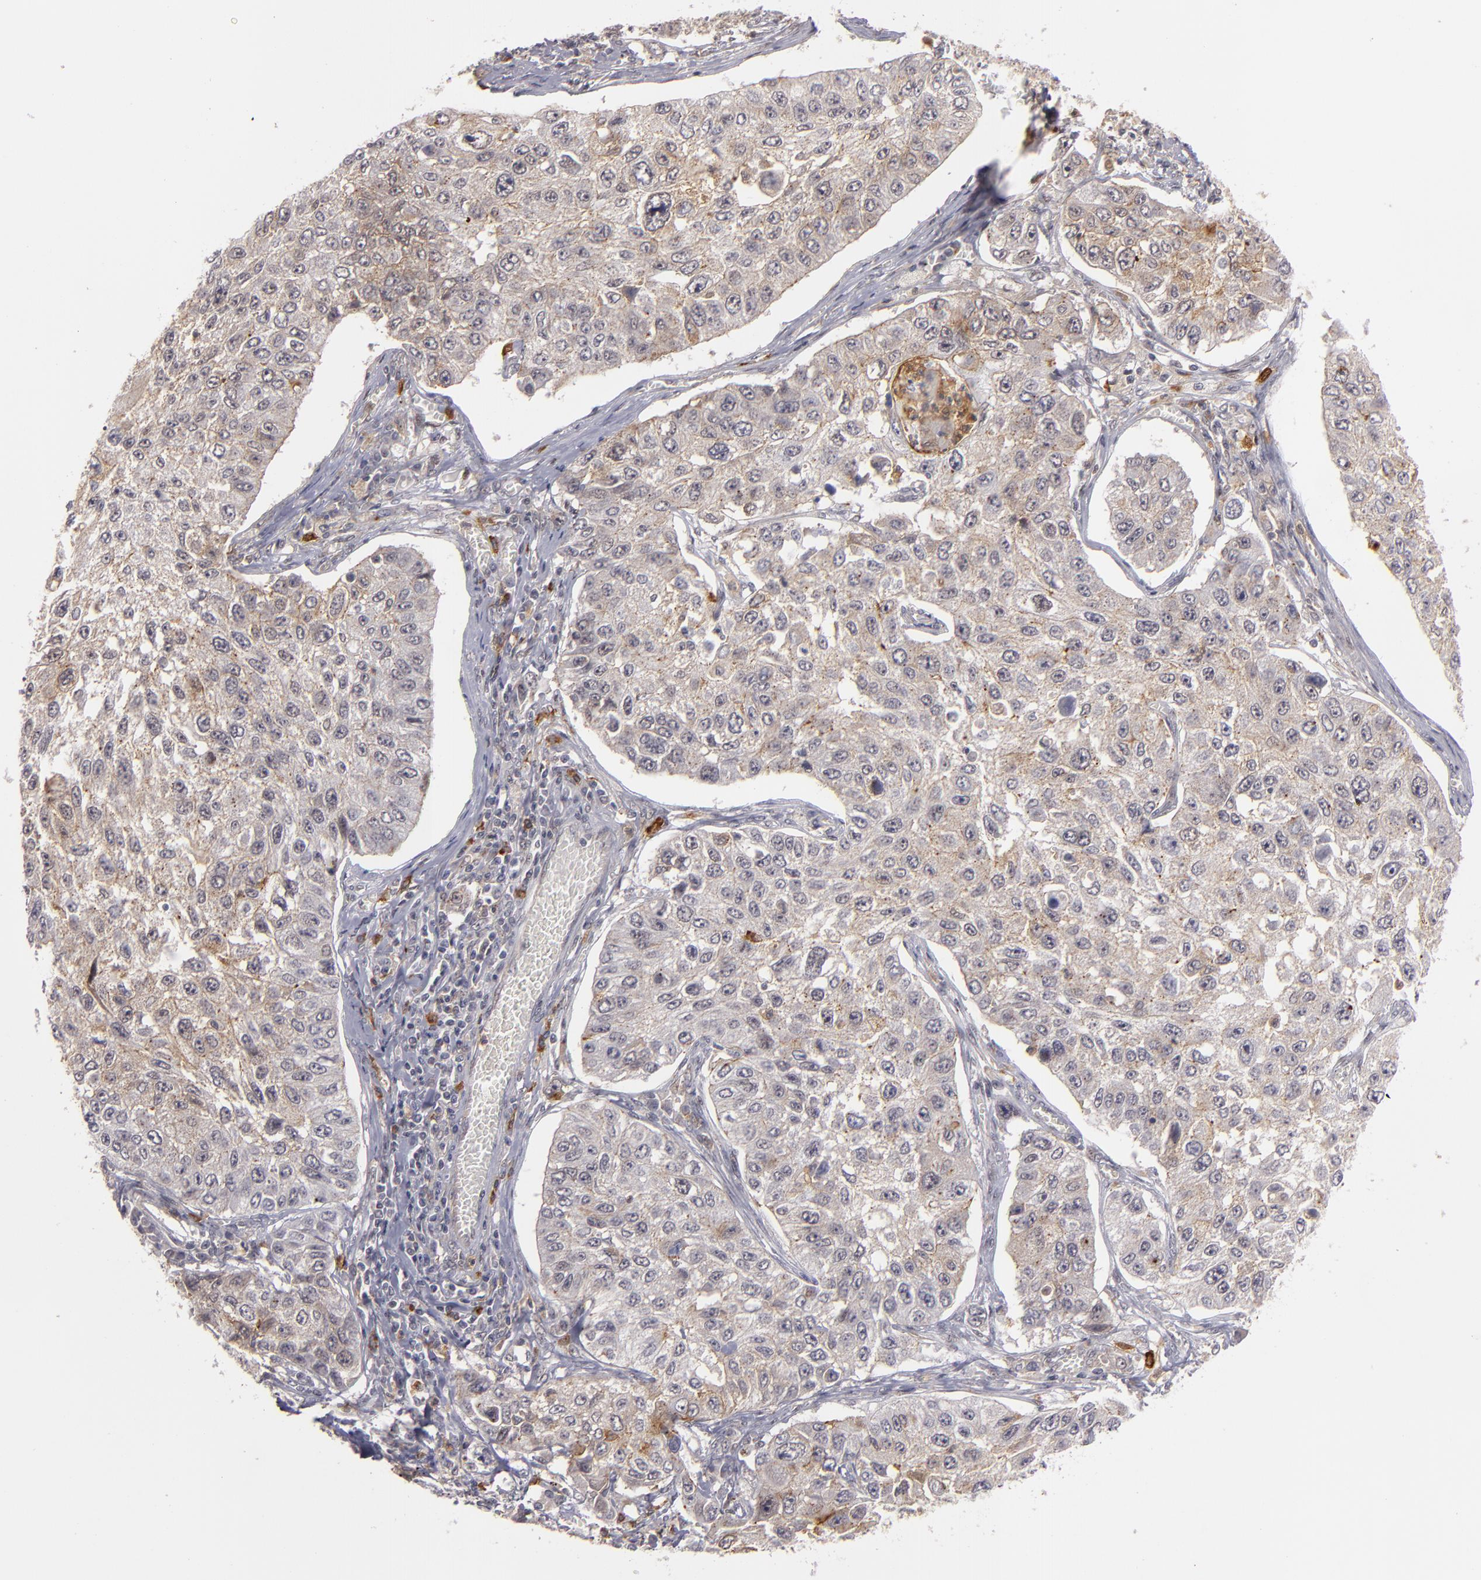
{"staining": {"intensity": "weak", "quantity": ">75%", "location": "cytoplasmic/membranous"}, "tissue": "lung cancer", "cell_type": "Tumor cells", "image_type": "cancer", "snomed": [{"axis": "morphology", "description": "Squamous cell carcinoma, NOS"}, {"axis": "topography", "description": "Lung"}], "caption": "Immunohistochemistry (IHC) image of human lung cancer stained for a protein (brown), which exhibits low levels of weak cytoplasmic/membranous expression in about >75% of tumor cells.", "gene": "STX3", "patient": {"sex": "male", "age": 71}}